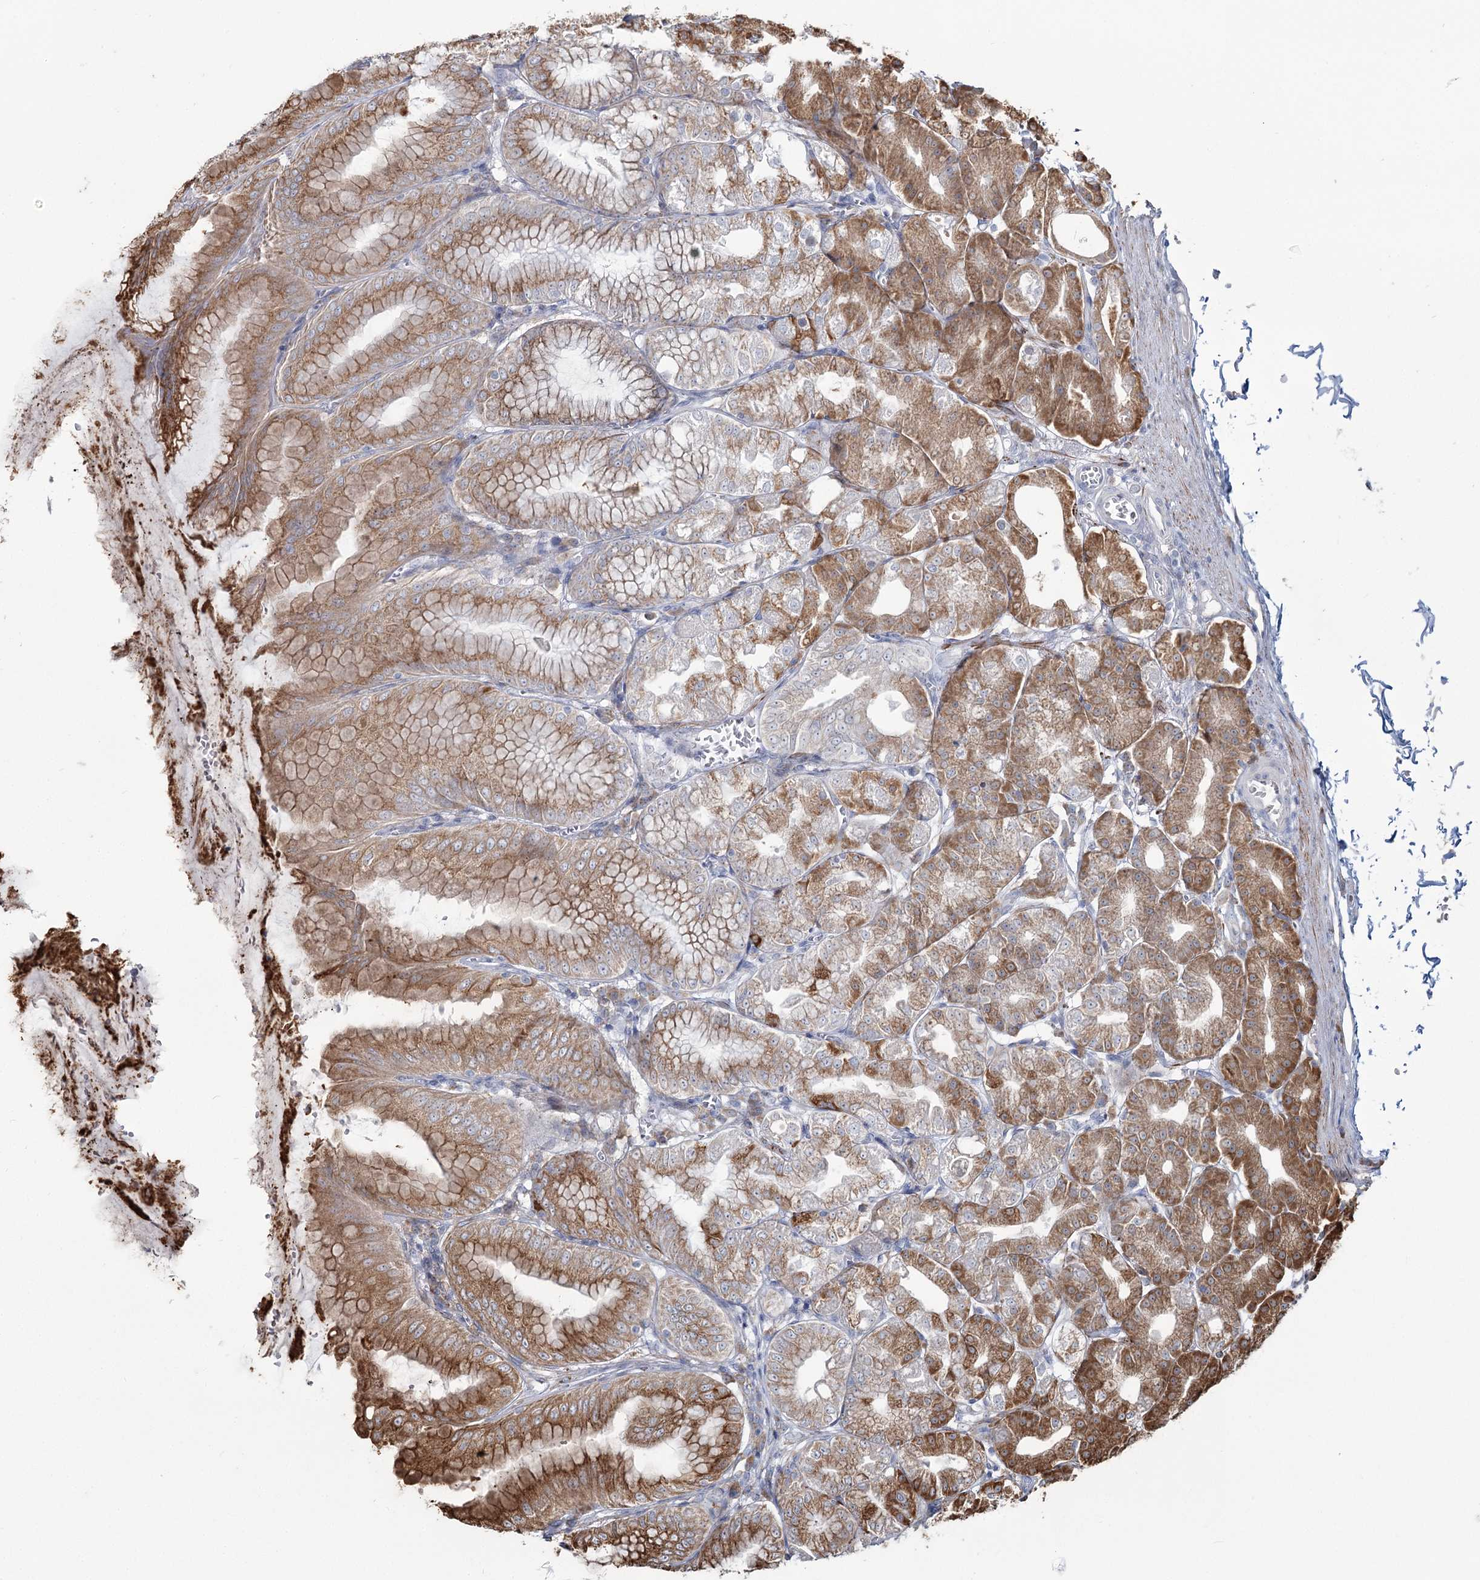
{"staining": {"intensity": "moderate", "quantity": "25%-75%", "location": "cytoplasmic/membranous"}, "tissue": "stomach", "cell_type": "Glandular cells", "image_type": "normal", "snomed": [{"axis": "morphology", "description": "Normal tissue, NOS"}, {"axis": "topography", "description": "Stomach, lower"}], "caption": "Glandular cells exhibit moderate cytoplasmic/membranous staining in approximately 25%-75% of cells in unremarkable stomach. (Brightfield microscopy of DAB IHC at high magnification).", "gene": "ZCCHC9", "patient": {"sex": "male", "age": 71}}